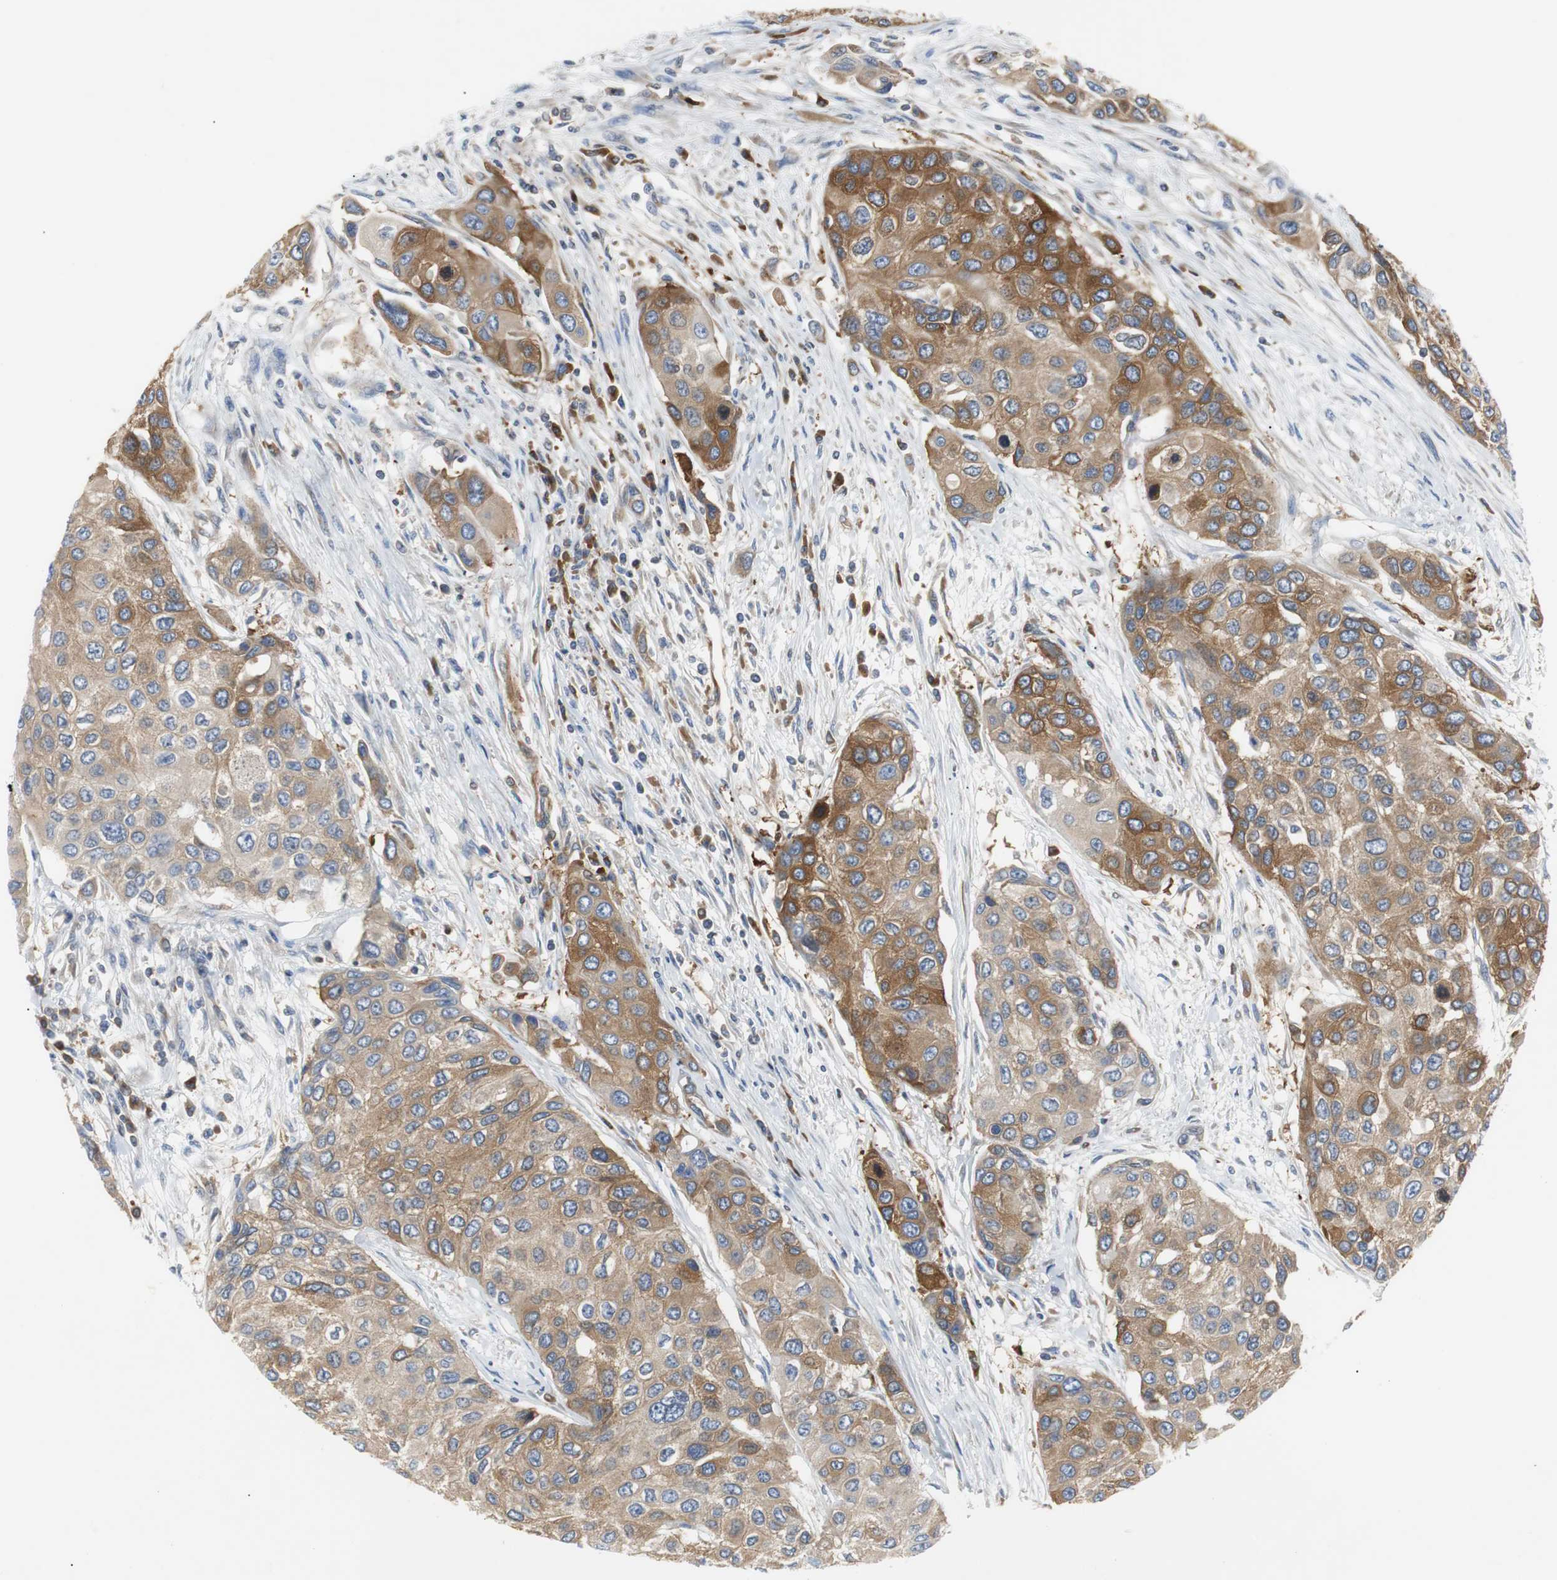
{"staining": {"intensity": "moderate", "quantity": "25%-75%", "location": "cytoplasmic/membranous"}, "tissue": "urothelial cancer", "cell_type": "Tumor cells", "image_type": "cancer", "snomed": [{"axis": "morphology", "description": "Urothelial carcinoma, High grade"}, {"axis": "topography", "description": "Urinary bladder"}], "caption": "Immunohistochemical staining of human urothelial carcinoma (high-grade) displays medium levels of moderate cytoplasmic/membranous protein positivity in about 25%-75% of tumor cells.", "gene": "GYS1", "patient": {"sex": "female", "age": 56}}